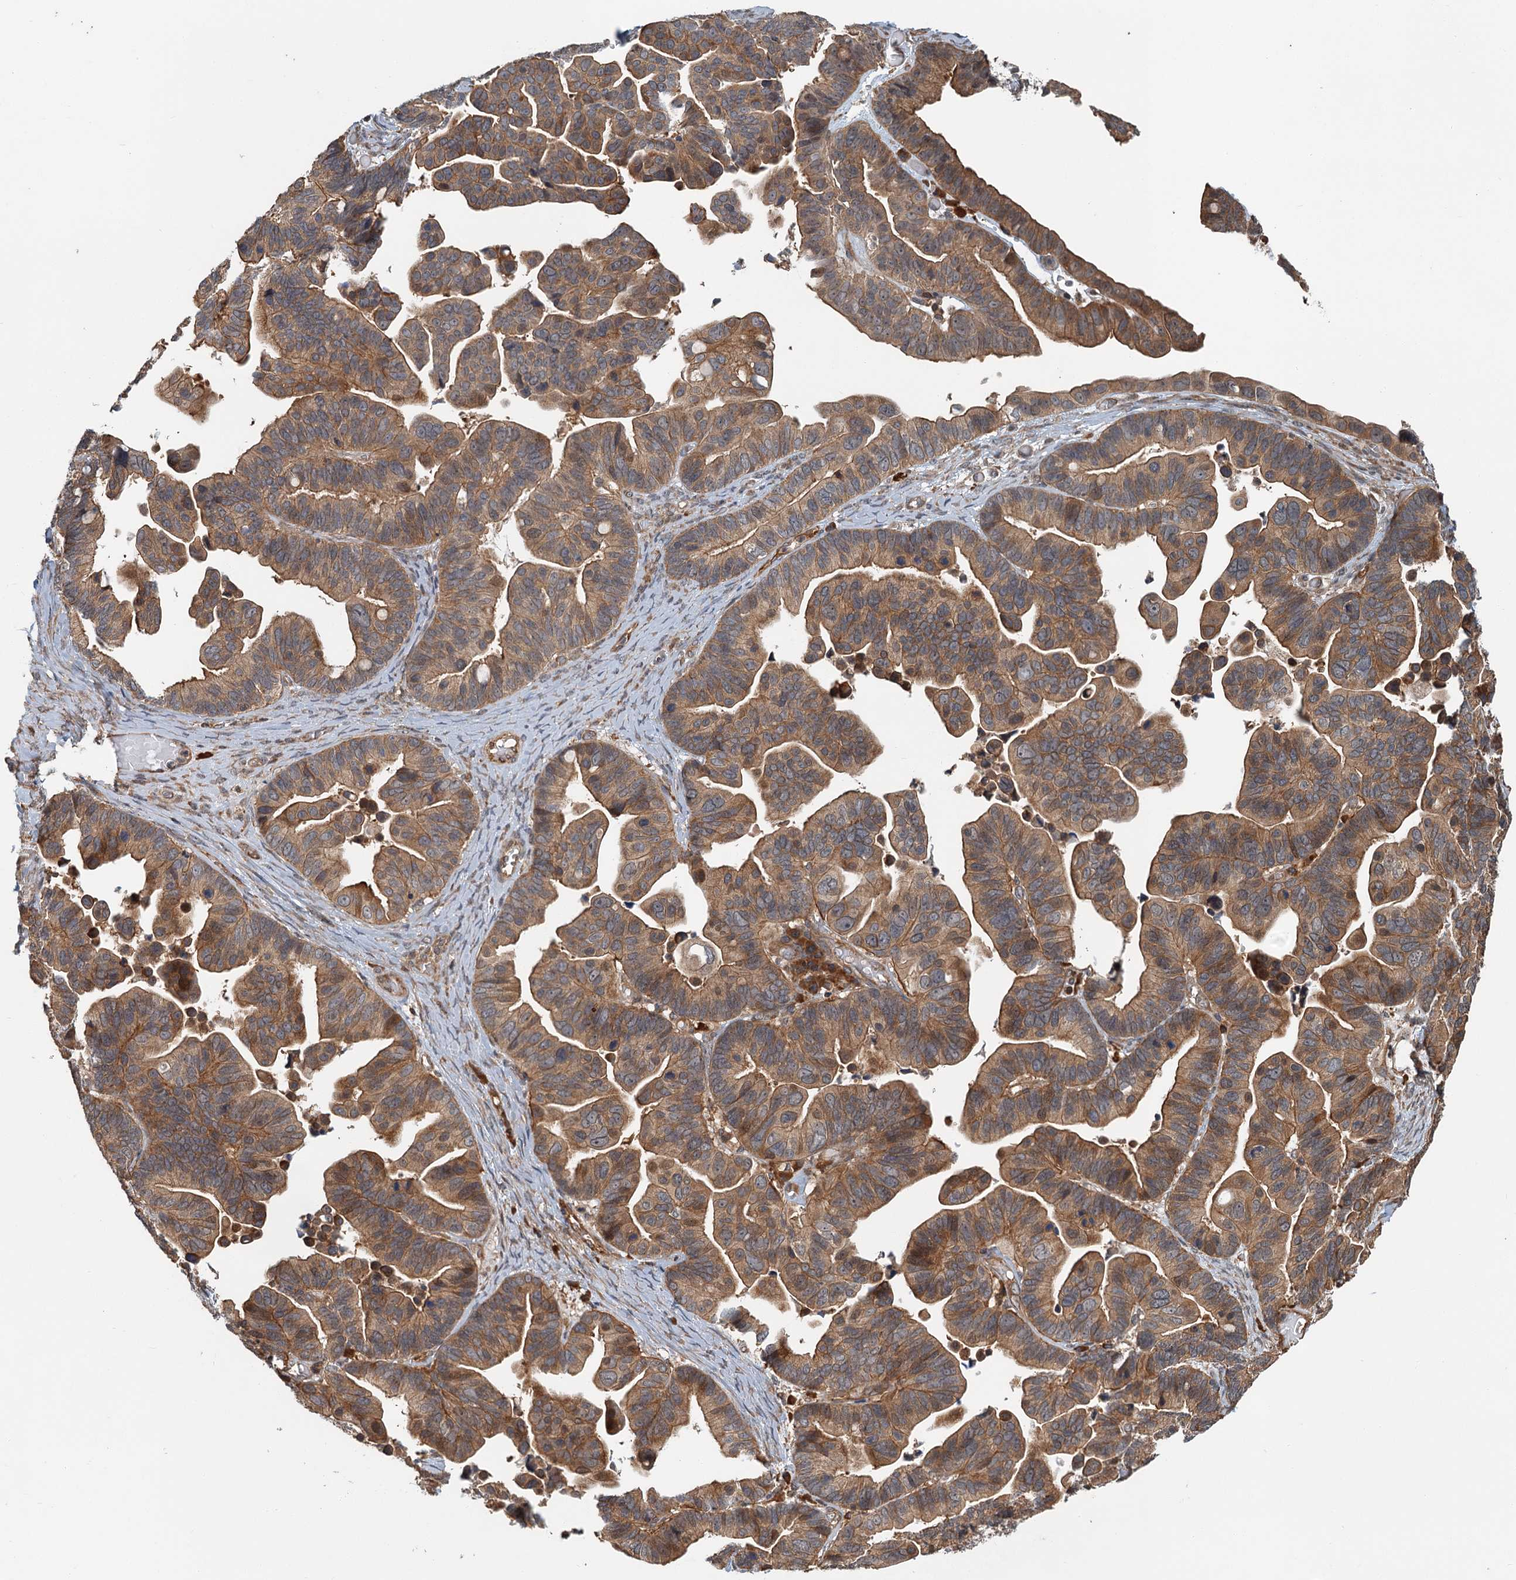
{"staining": {"intensity": "moderate", "quantity": ">75%", "location": "cytoplasmic/membranous"}, "tissue": "ovarian cancer", "cell_type": "Tumor cells", "image_type": "cancer", "snomed": [{"axis": "morphology", "description": "Cystadenocarcinoma, serous, NOS"}, {"axis": "topography", "description": "Ovary"}], "caption": "Tumor cells display medium levels of moderate cytoplasmic/membranous positivity in approximately >75% of cells in human ovarian cancer.", "gene": "ZNF527", "patient": {"sex": "female", "age": 56}}